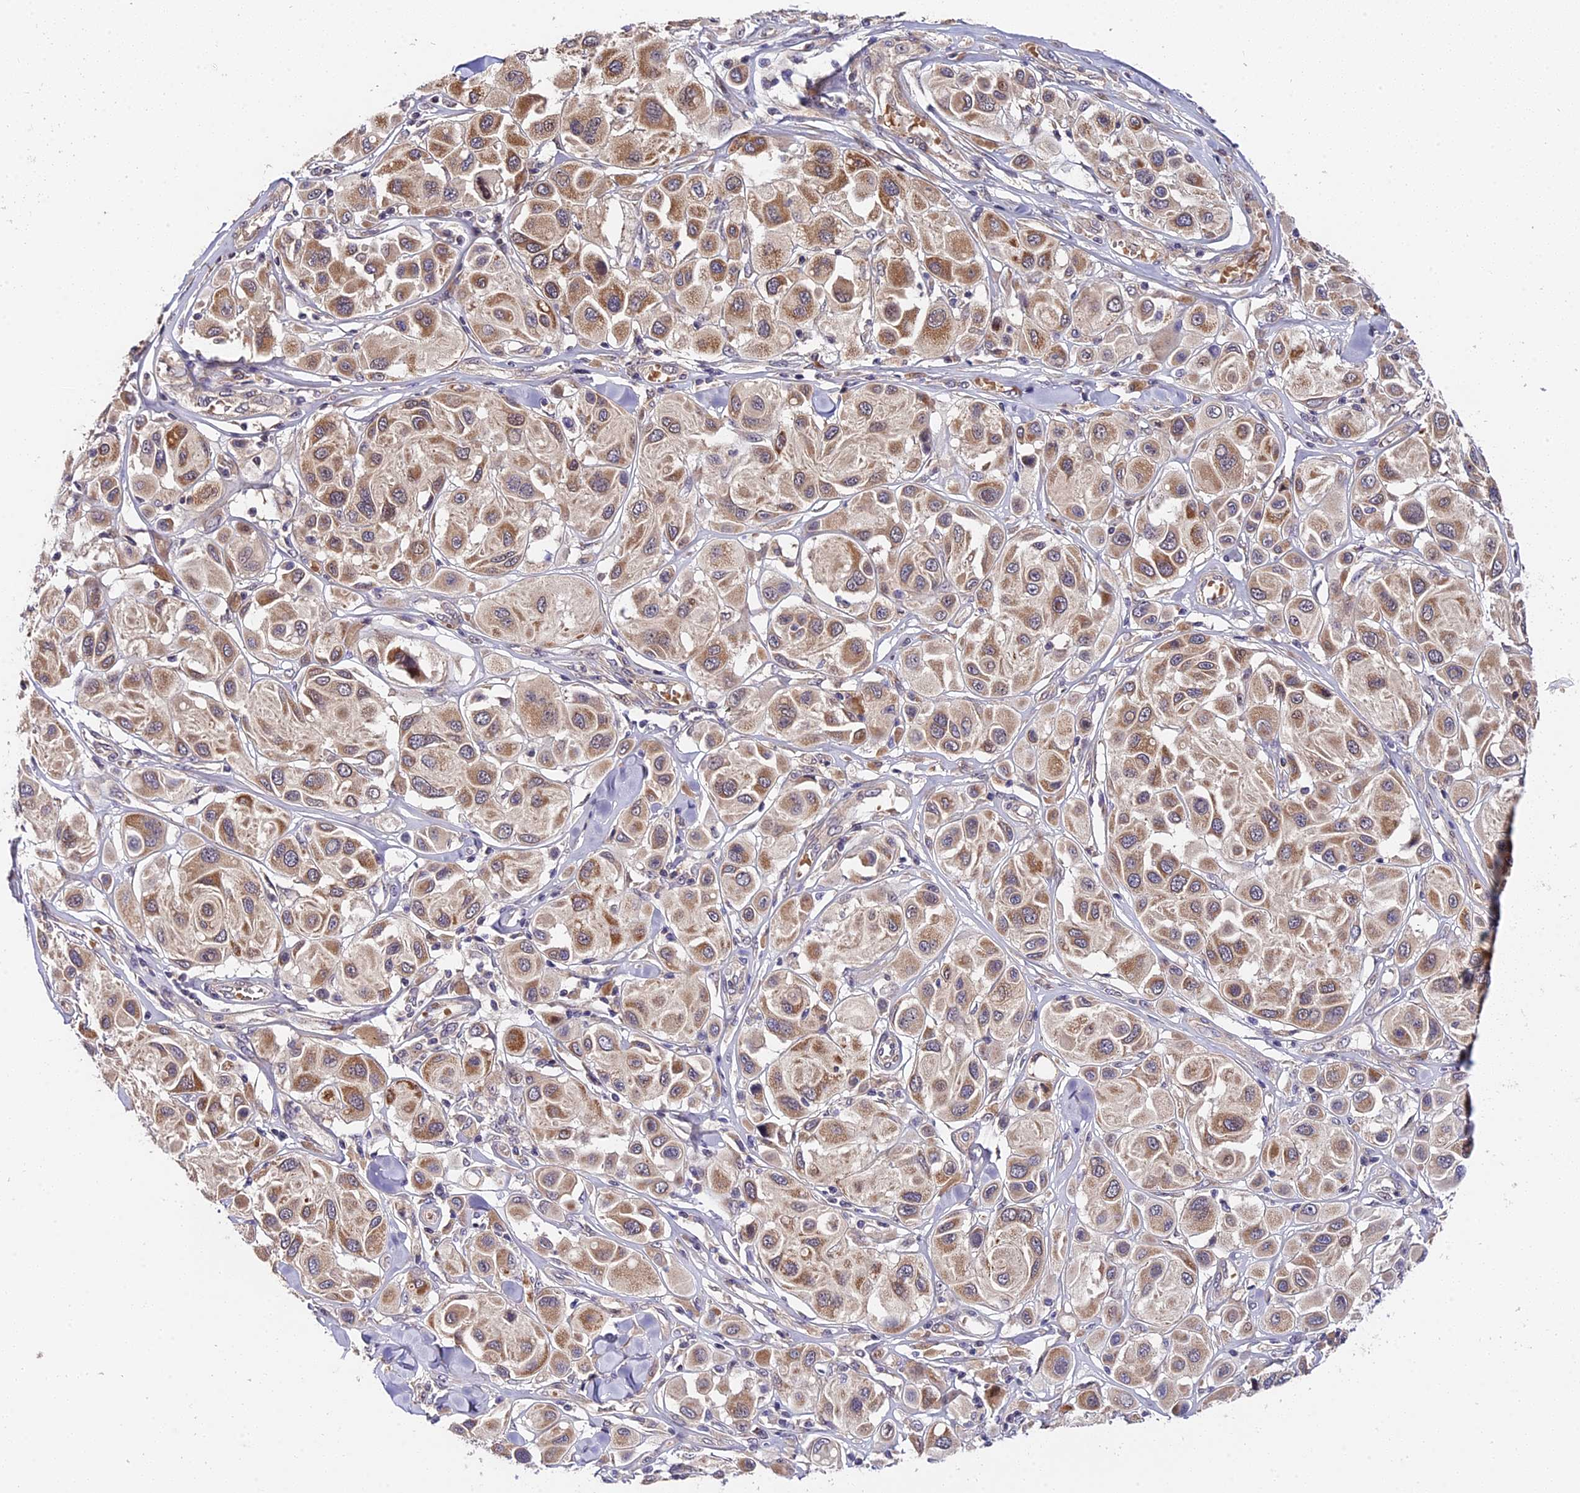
{"staining": {"intensity": "moderate", "quantity": ">75%", "location": "cytoplasmic/membranous"}, "tissue": "melanoma", "cell_type": "Tumor cells", "image_type": "cancer", "snomed": [{"axis": "morphology", "description": "Malignant melanoma, Metastatic site"}, {"axis": "topography", "description": "Skin"}], "caption": "High-magnification brightfield microscopy of malignant melanoma (metastatic site) stained with DAB (brown) and counterstained with hematoxylin (blue). tumor cells exhibit moderate cytoplasmic/membranous staining is present in about>75% of cells.", "gene": "TRMT1", "patient": {"sex": "male", "age": 41}}